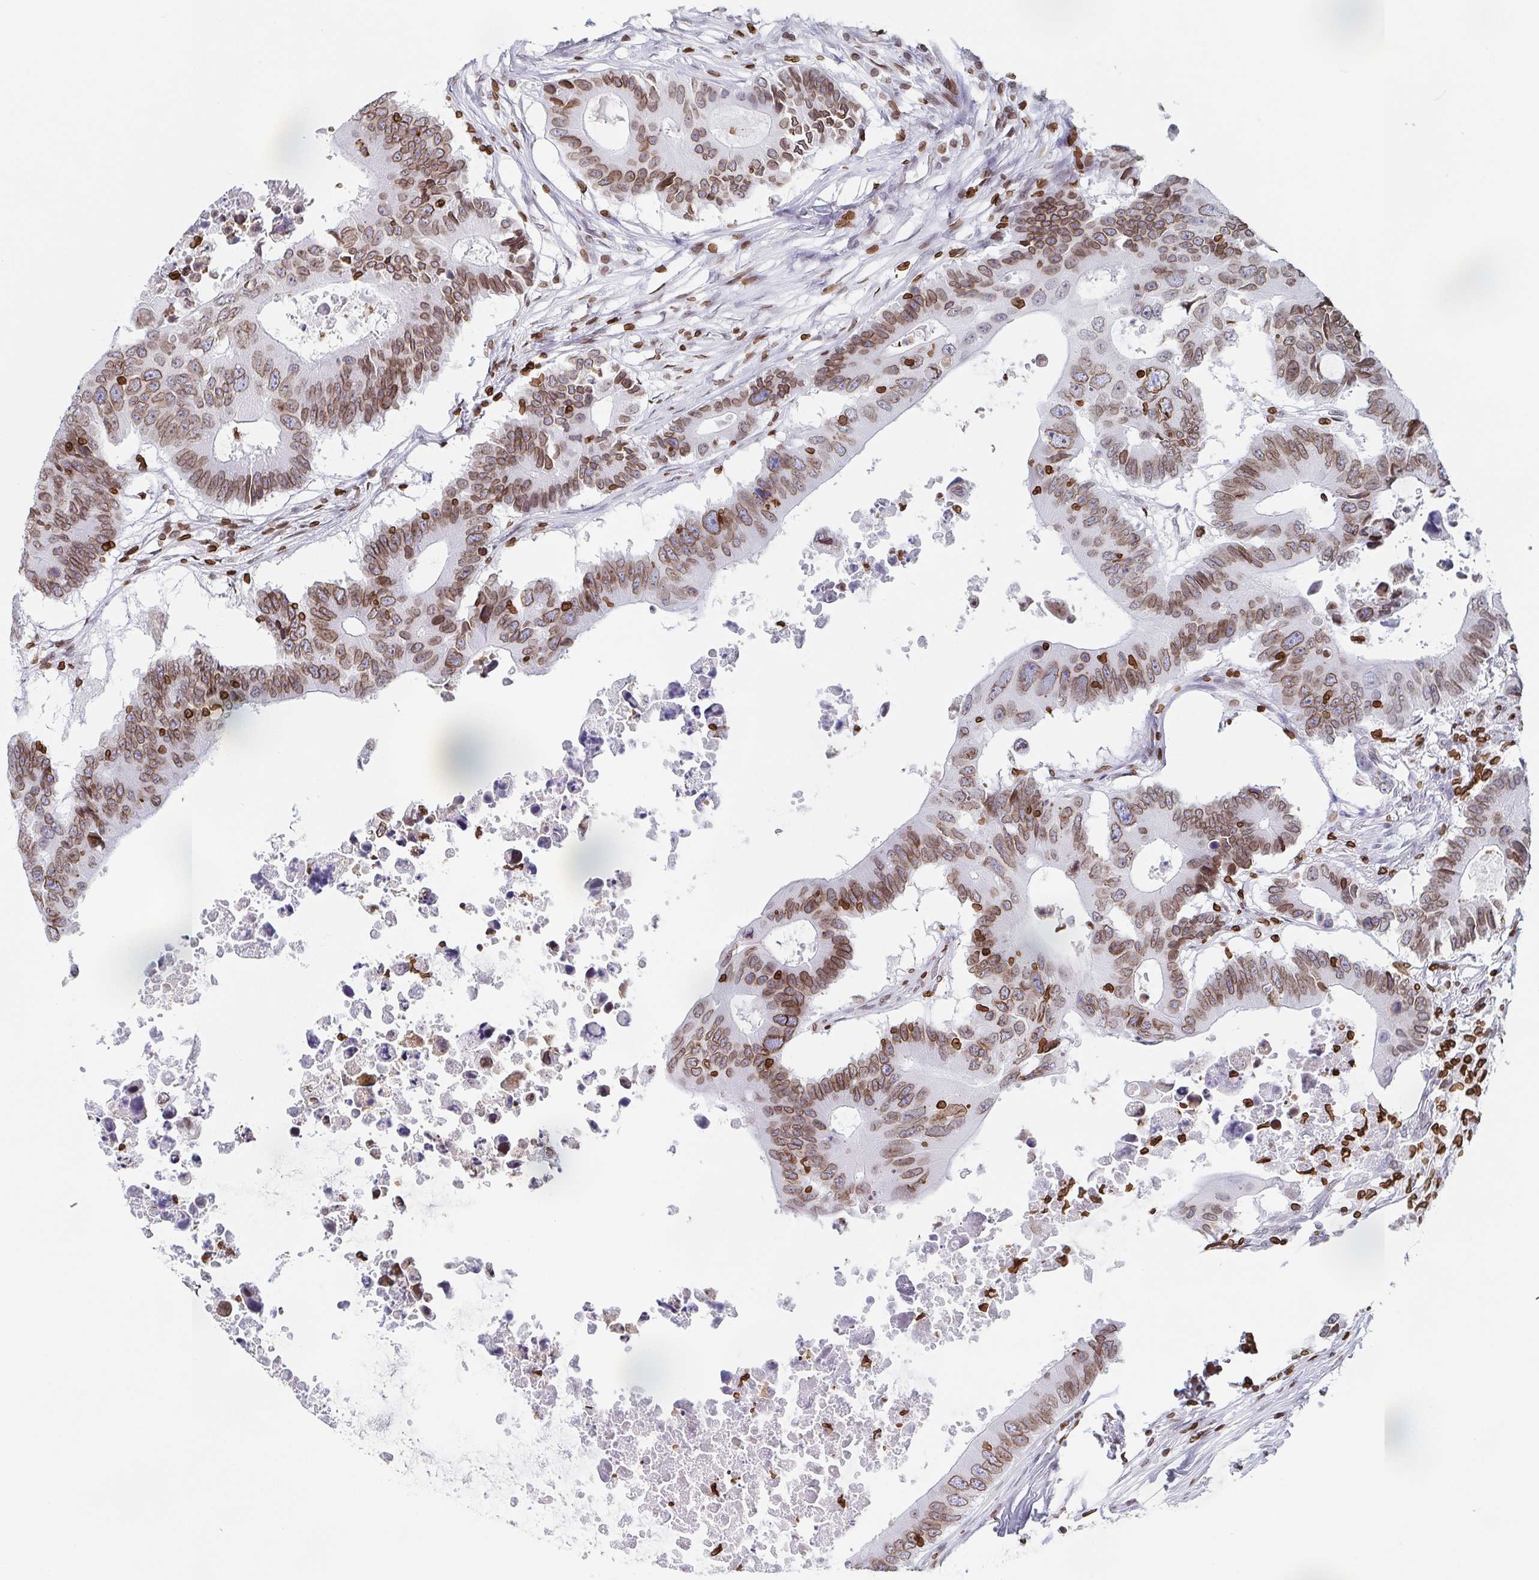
{"staining": {"intensity": "moderate", "quantity": ">75%", "location": "cytoplasmic/membranous,nuclear"}, "tissue": "colorectal cancer", "cell_type": "Tumor cells", "image_type": "cancer", "snomed": [{"axis": "morphology", "description": "Adenocarcinoma, NOS"}, {"axis": "topography", "description": "Colon"}], "caption": "A high-resolution micrograph shows immunohistochemistry (IHC) staining of colorectal cancer (adenocarcinoma), which displays moderate cytoplasmic/membranous and nuclear staining in about >75% of tumor cells.", "gene": "BTBD7", "patient": {"sex": "male", "age": 71}}